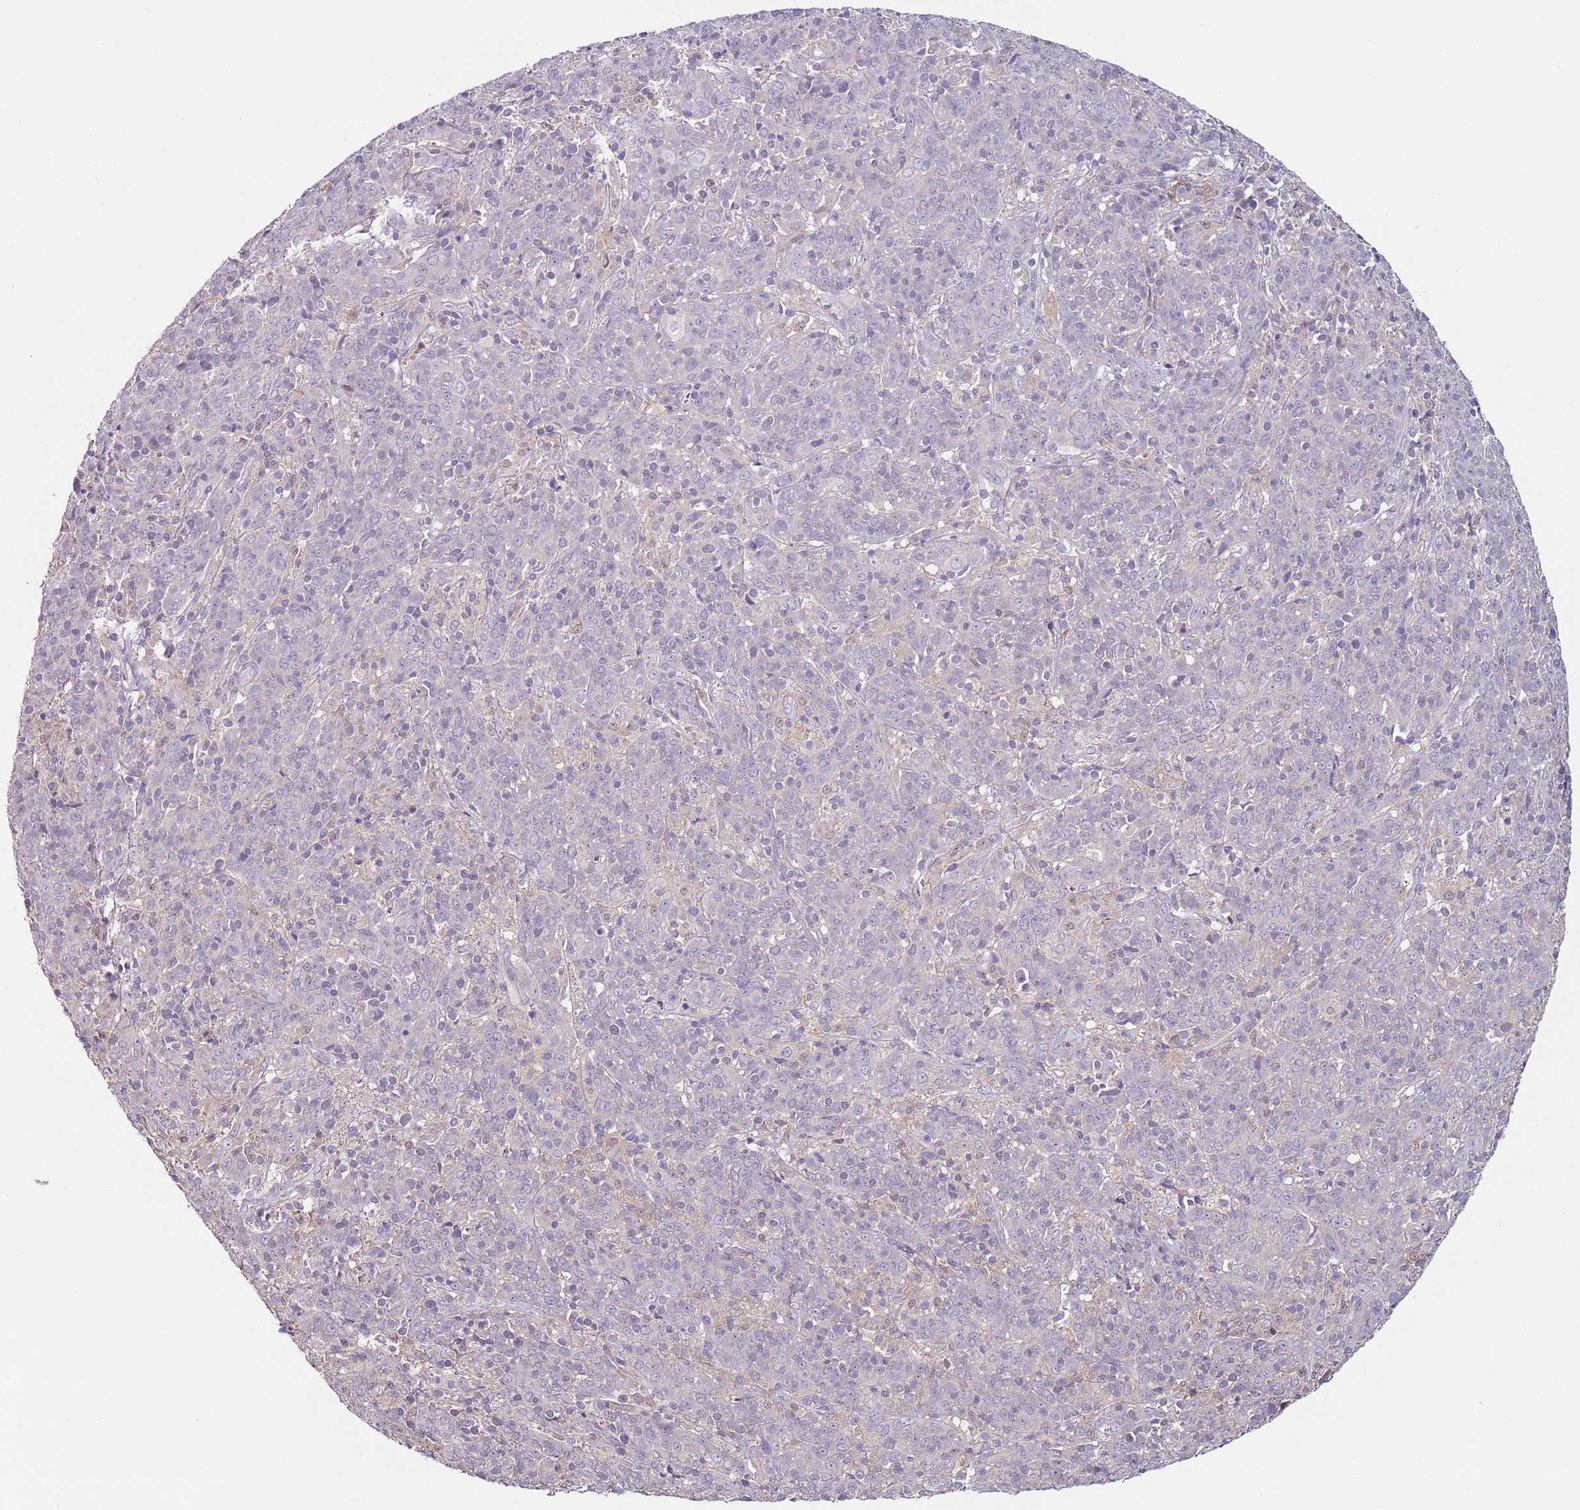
{"staining": {"intensity": "negative", "quantity": "none", "location": "none"}, "tissue": "cervical cancer", "cell_type": "Tumor cells", "image_type": "cancer", "snomed": [{"axis": "morphology", "description": "Squamous cell carcinoma, NOS"}, {"axis": "topography", "description": "Cervix"}], "caption": "High magnification brightfield microscopy of cervical cancer (squamous cell carcinoma) stained with DAB (brown) and counterstained with hematoxylin (blue): tumor cells show no significant staining. Brightfield microscopy of immunohistochemistry (IHC) stained with DAB (3,3'-diaminobenzidine) (brown) and hematoxylin (blue), captured at high magnification.", "gene": "MDH1", "patient": {"sex": "female", "age": 67}}